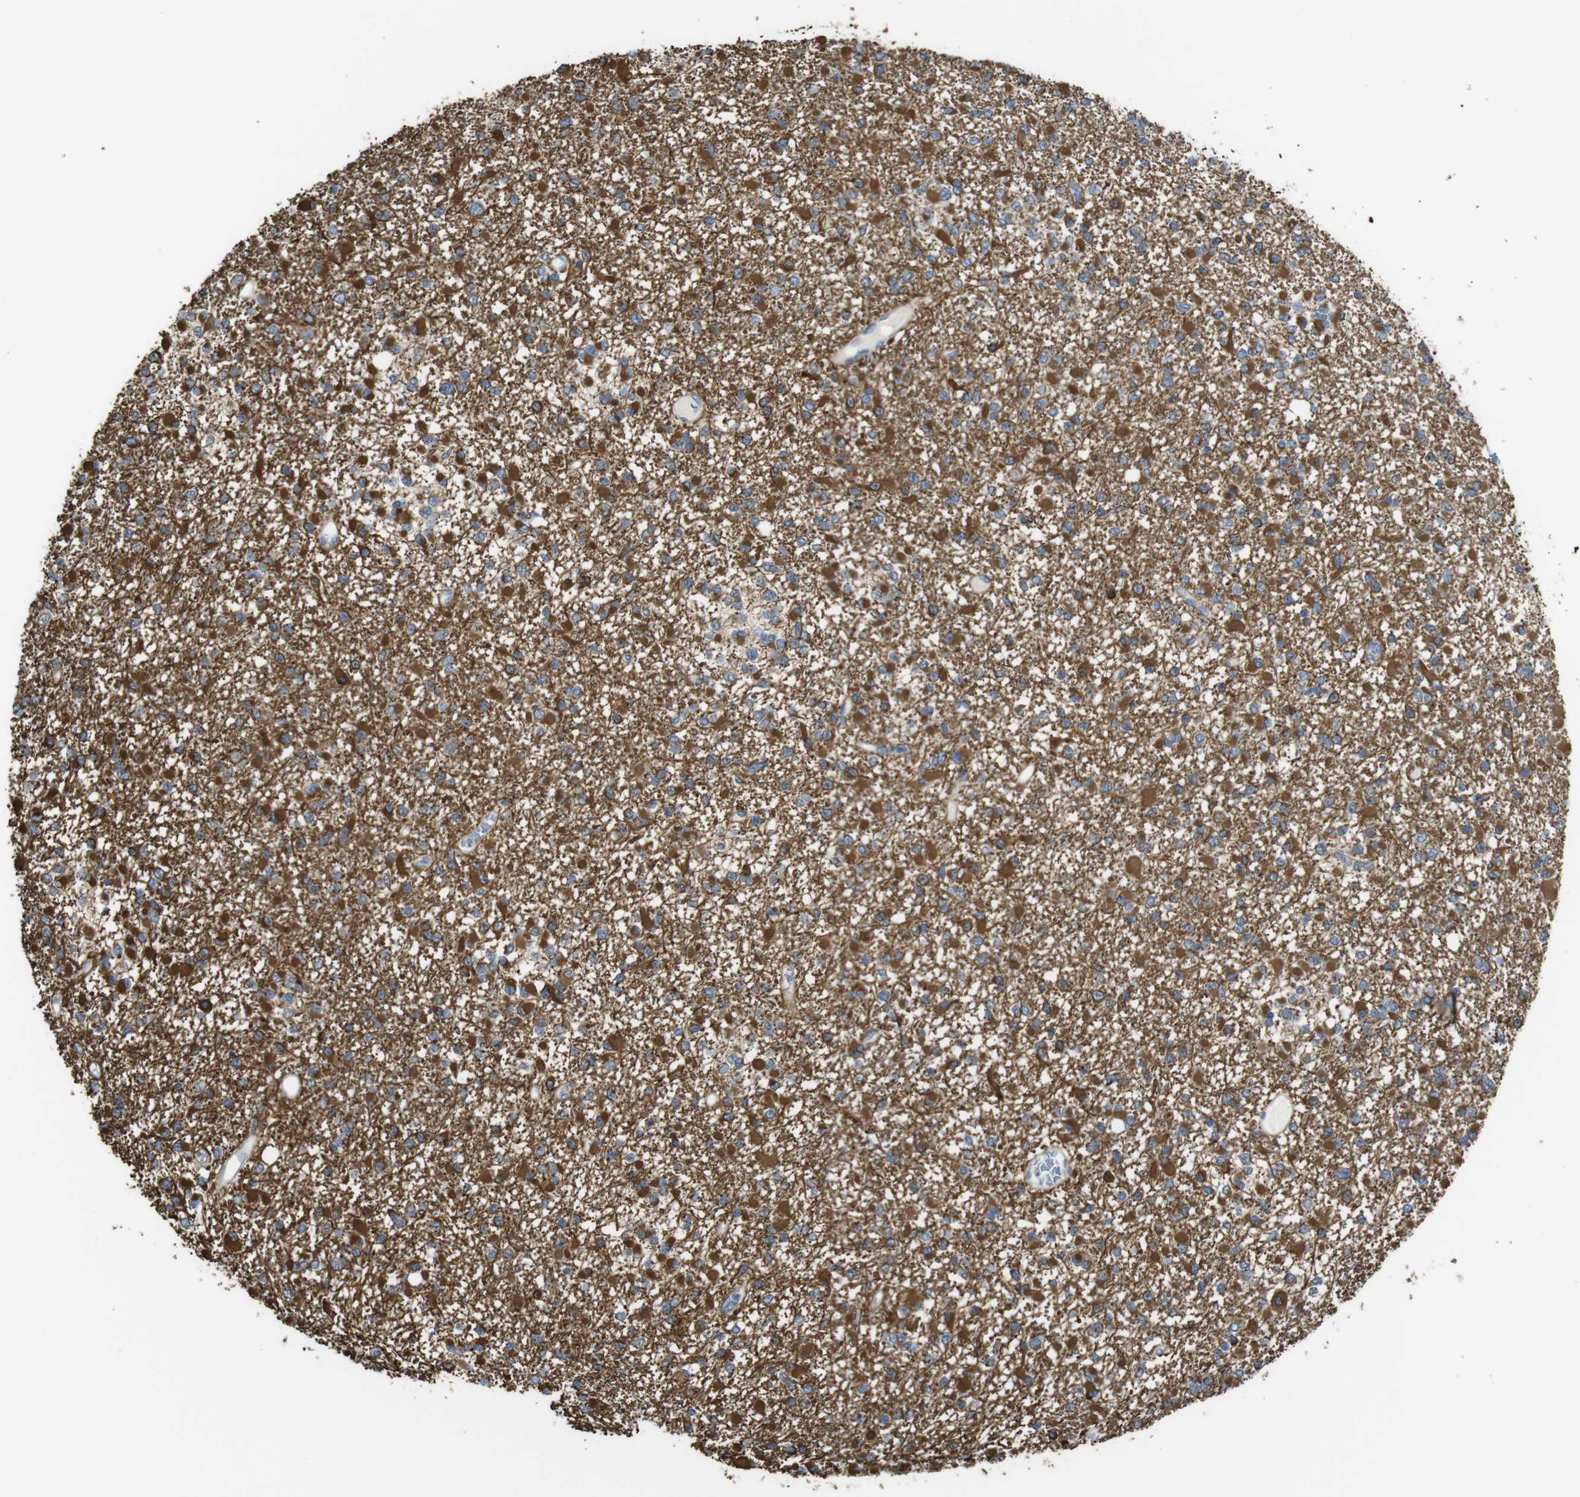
{"staining": {"intensity": "strong", "quantity": "25%-75%", "location": "cytoplasmic/membranous"}, "tissue": "glioma", "cell_type": "Tumor cells", "image_type": "cancer", "snomed": [{"axis": "morphology", "description": "Glioma, malignant, Low grade"}, {"axis": "topography", "description": "Brain"}], "caption": "This image shows immunohistochemistry staining of human glioma, with high strong cytoplasmic/membranous expression in approximately 25%-75% of tumor cells.", "gene": "CDC34", "patient": {"sex": "female", "age": 22}}